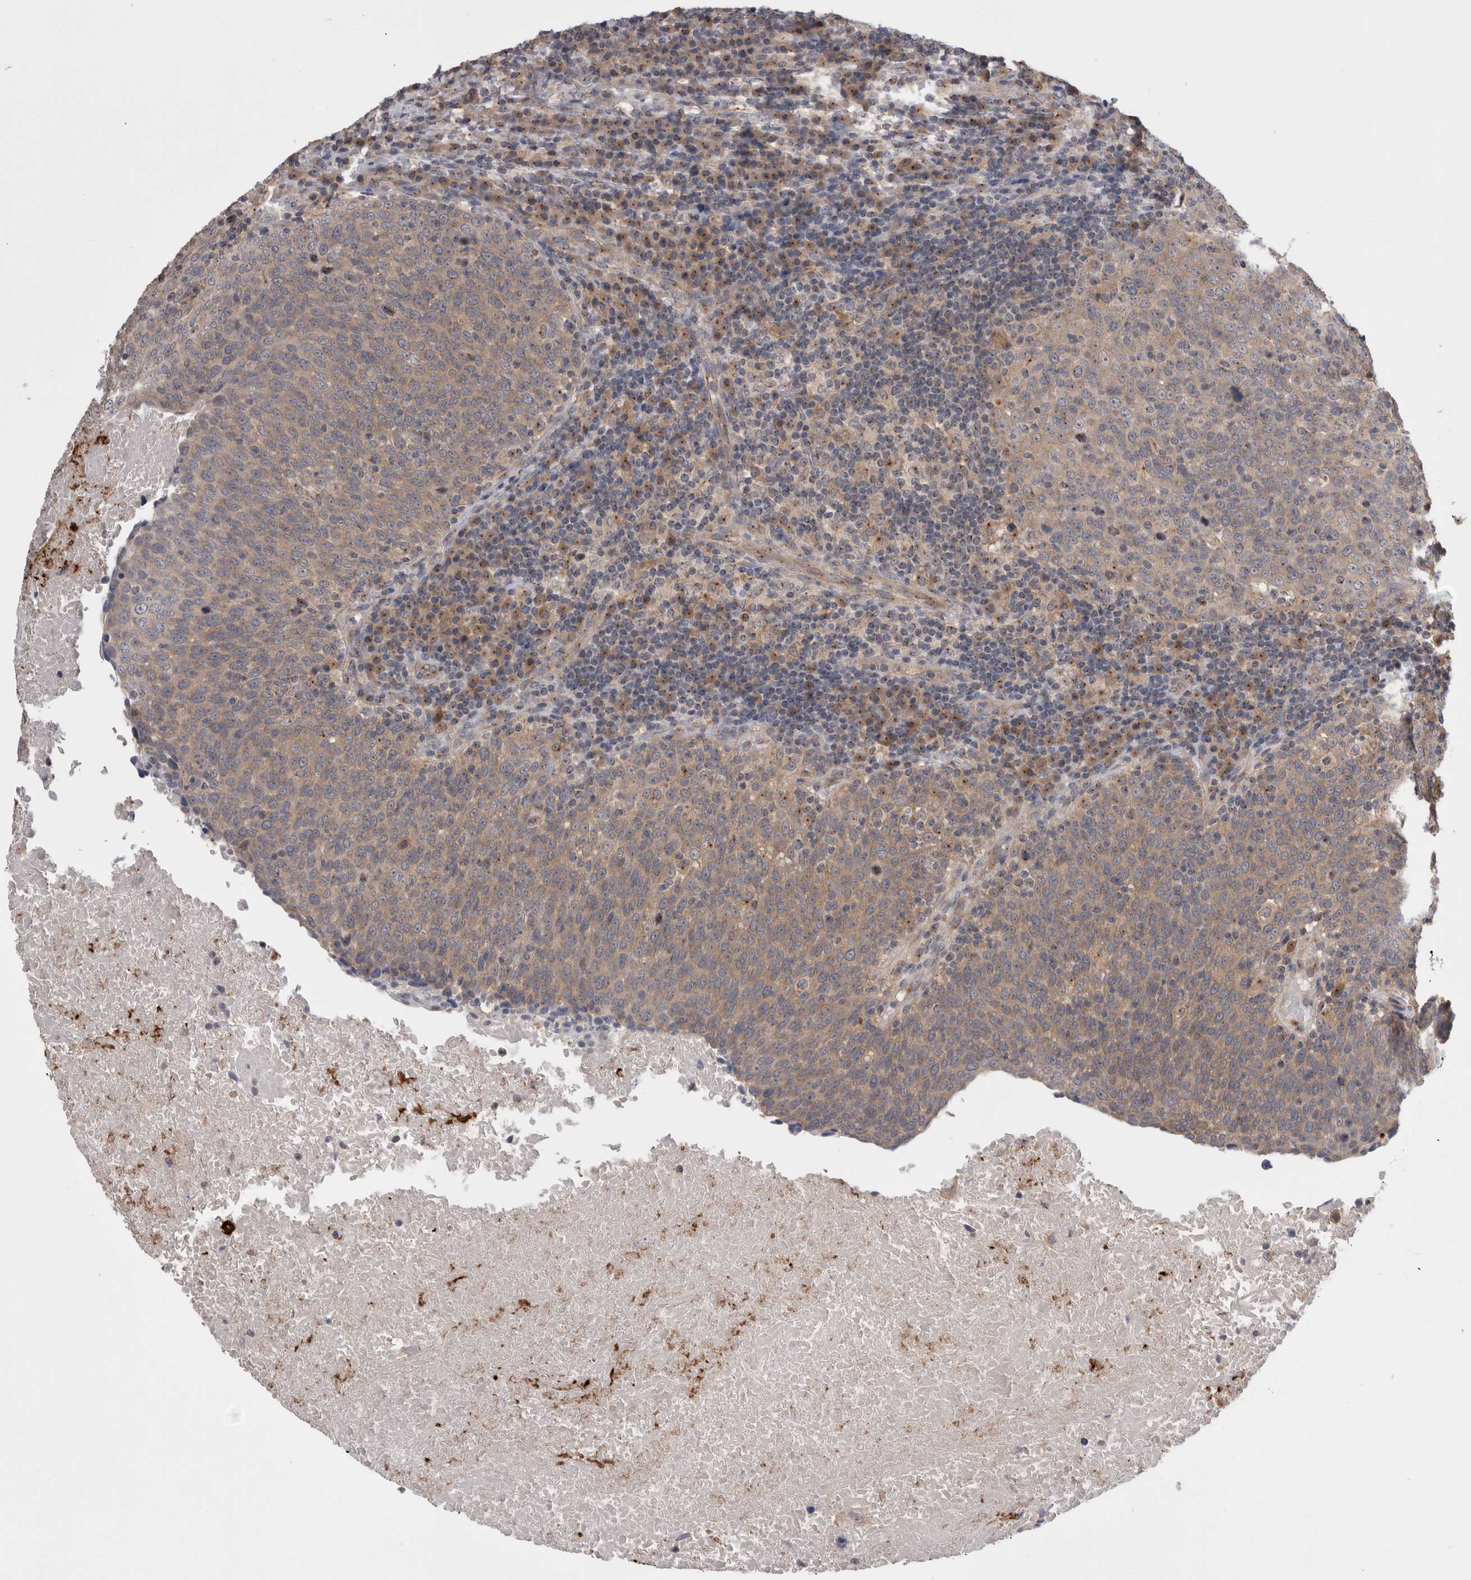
{"staining": {"intensity": "weak", "quantity": ">75%", "location": "cytoplasmic/membranous"}, "tissue": "head and neck cancer", "cell_type": "Tumor cells", "image_type": "cancer", "snomed": [{"axis": "morphology", "description": "Squamous cell carcinoma, NOS"}, {"axis": "morphology", "description": "Squamous cell carcinoma, metastatic, NOS"}, {"axis": "topography", "description": "Lymph node"}, {"axis": "topography", "description": "Head-Neck"}], "caption": "This image shows immunohistochemistry staining of head and neck cancer (metastatic squamous cell carcinoma), with low weak cytoplasmic/membranous positivity in approximately >75% of tumor cells.", "gene": "DCTN6", "patient": {"sex": "male", "age": 62}}